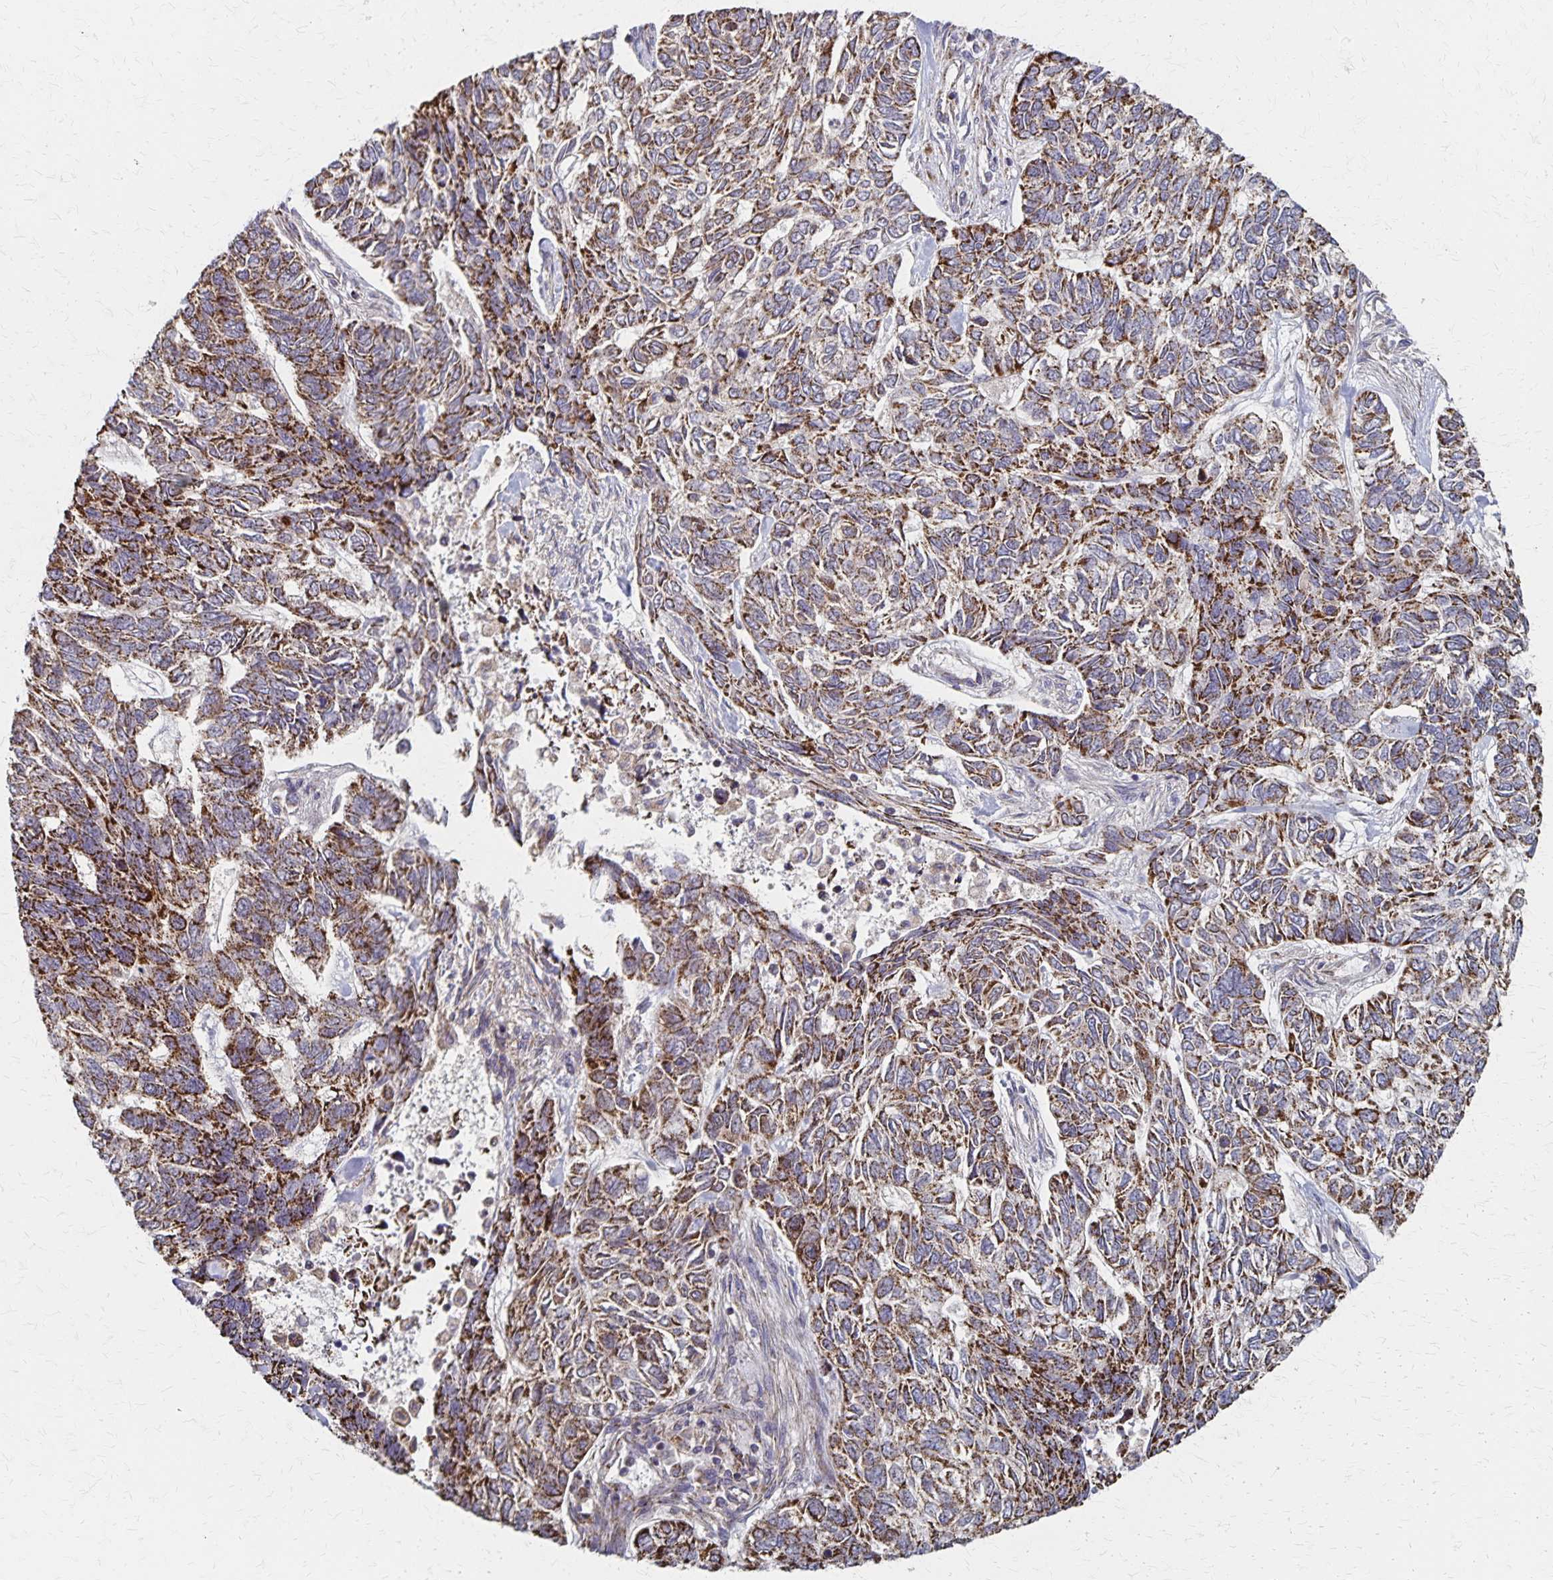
{"staining": {"intensity": "strong", "quantity": ">75%", "location": "cytoplasmic/membranous"}, "tissue": "skin cancer", "cell_type": "Tumor cells", "image_type": "cancer", "snomed": [{"axis": "morphology", "description": "Basal cell carcinoma"}, {"axis": "topography", "description": "Skin"}], "caption": "Immunohistochemical staining of skin cancer (basal cell carcinoma) reveals high levels of strong cytoplasmic/membranous staining in about >75% of tumor cells.", "gene": "DYRK4", "patient": {"sex": "female", "age": 65}}